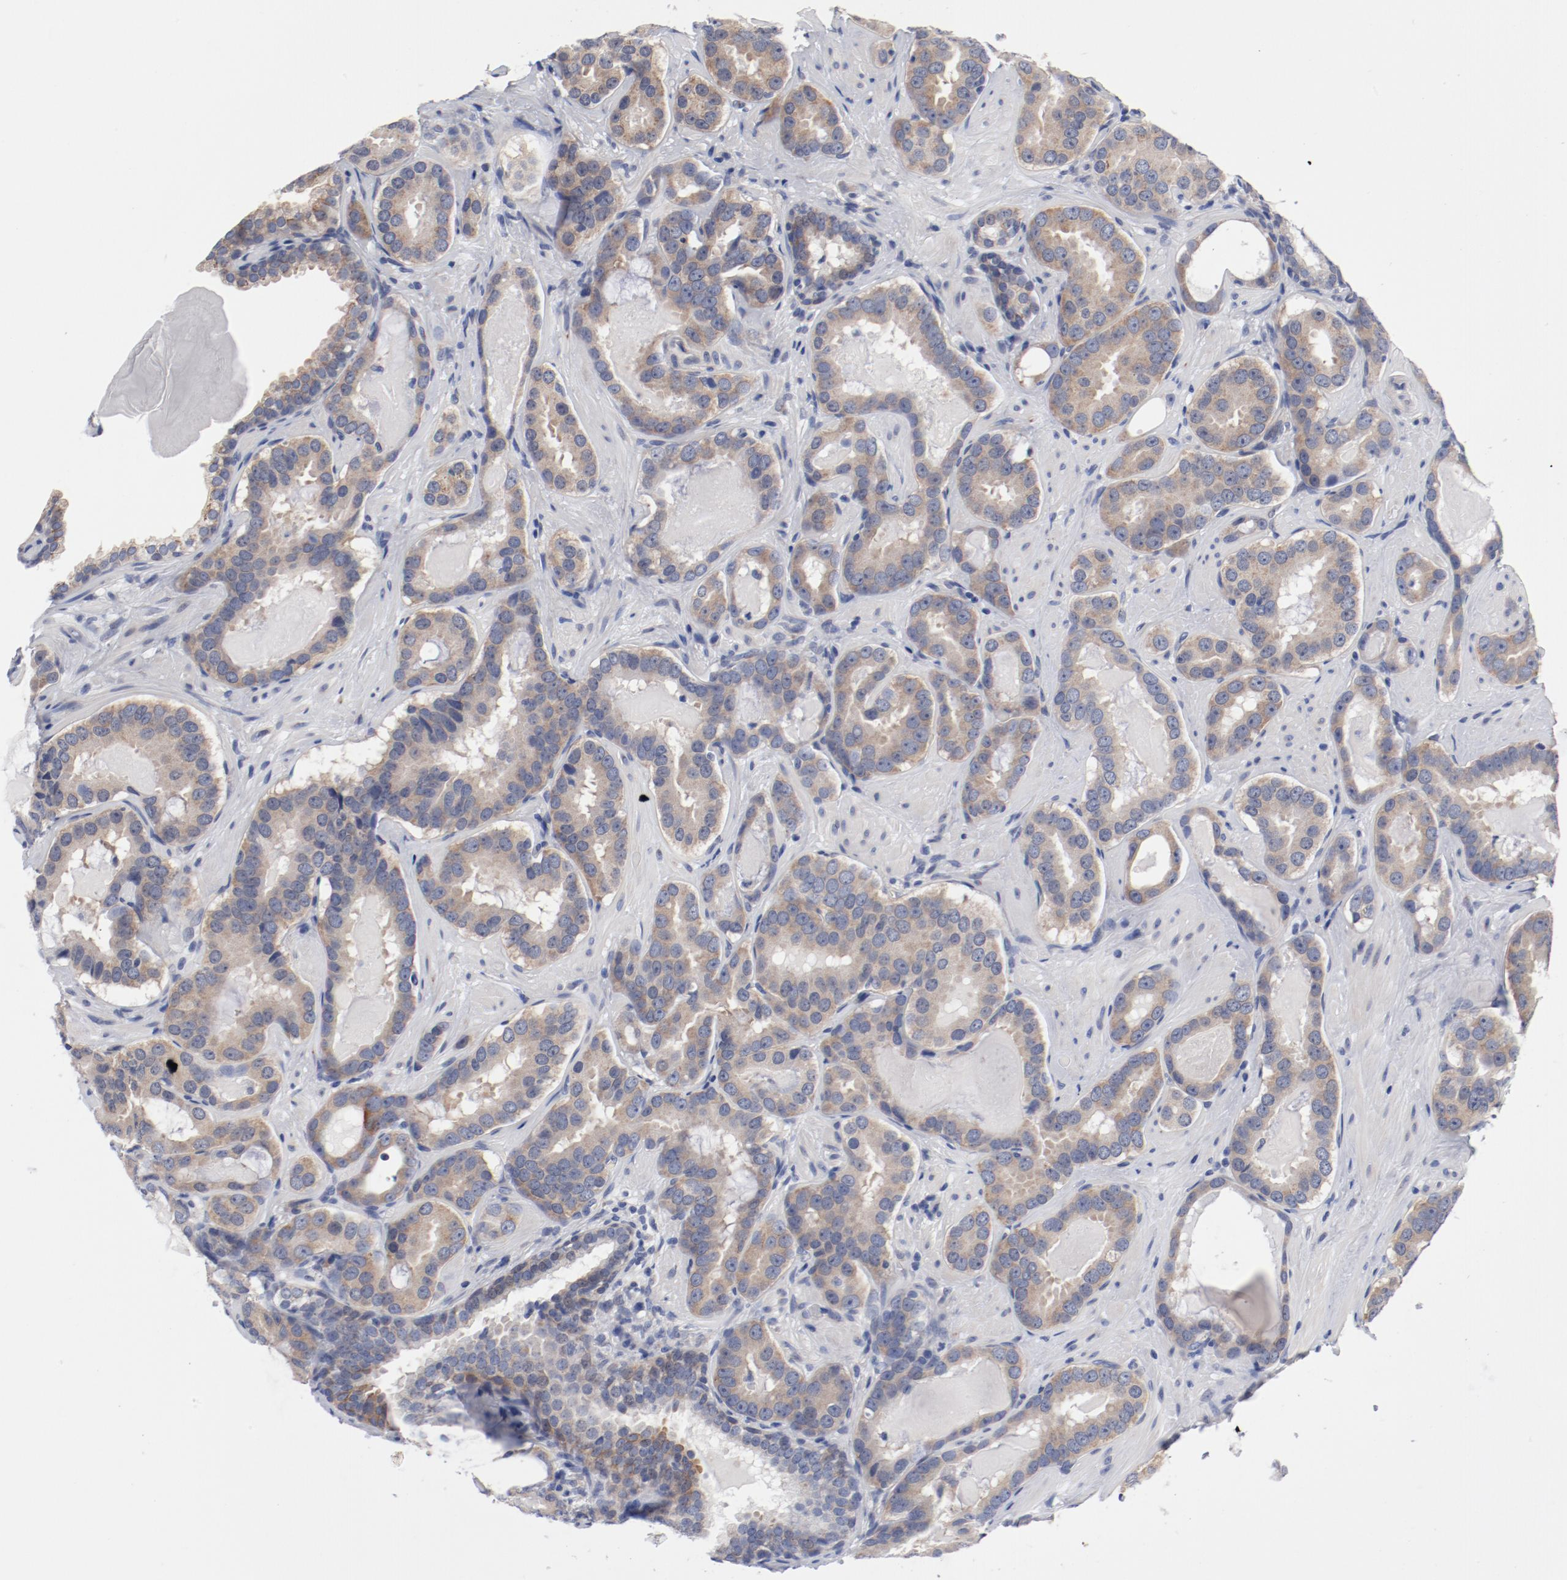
{"staining": {"intensity": "weak", "quantity": ">75%", "location": "cytoplasmic/membranous"}, "tissue": "prostate cancer", "cell_type": "Tumor cells", "image_type": "cancer", "snomed": [{"axis": "morphology", "description": "Adenocarcinoma, Low grade"}, {"axis": "topography", "description": "Prostate"}], "caption": "Immunohistochemical staining of human prostate adenocarcinoma (low-grade) shows low levels of weak cytoplasmic/membranous staining in about >75% of tumor cells.", "gene": "GPR143", "patient": {"sex": "male", "age": 59}}